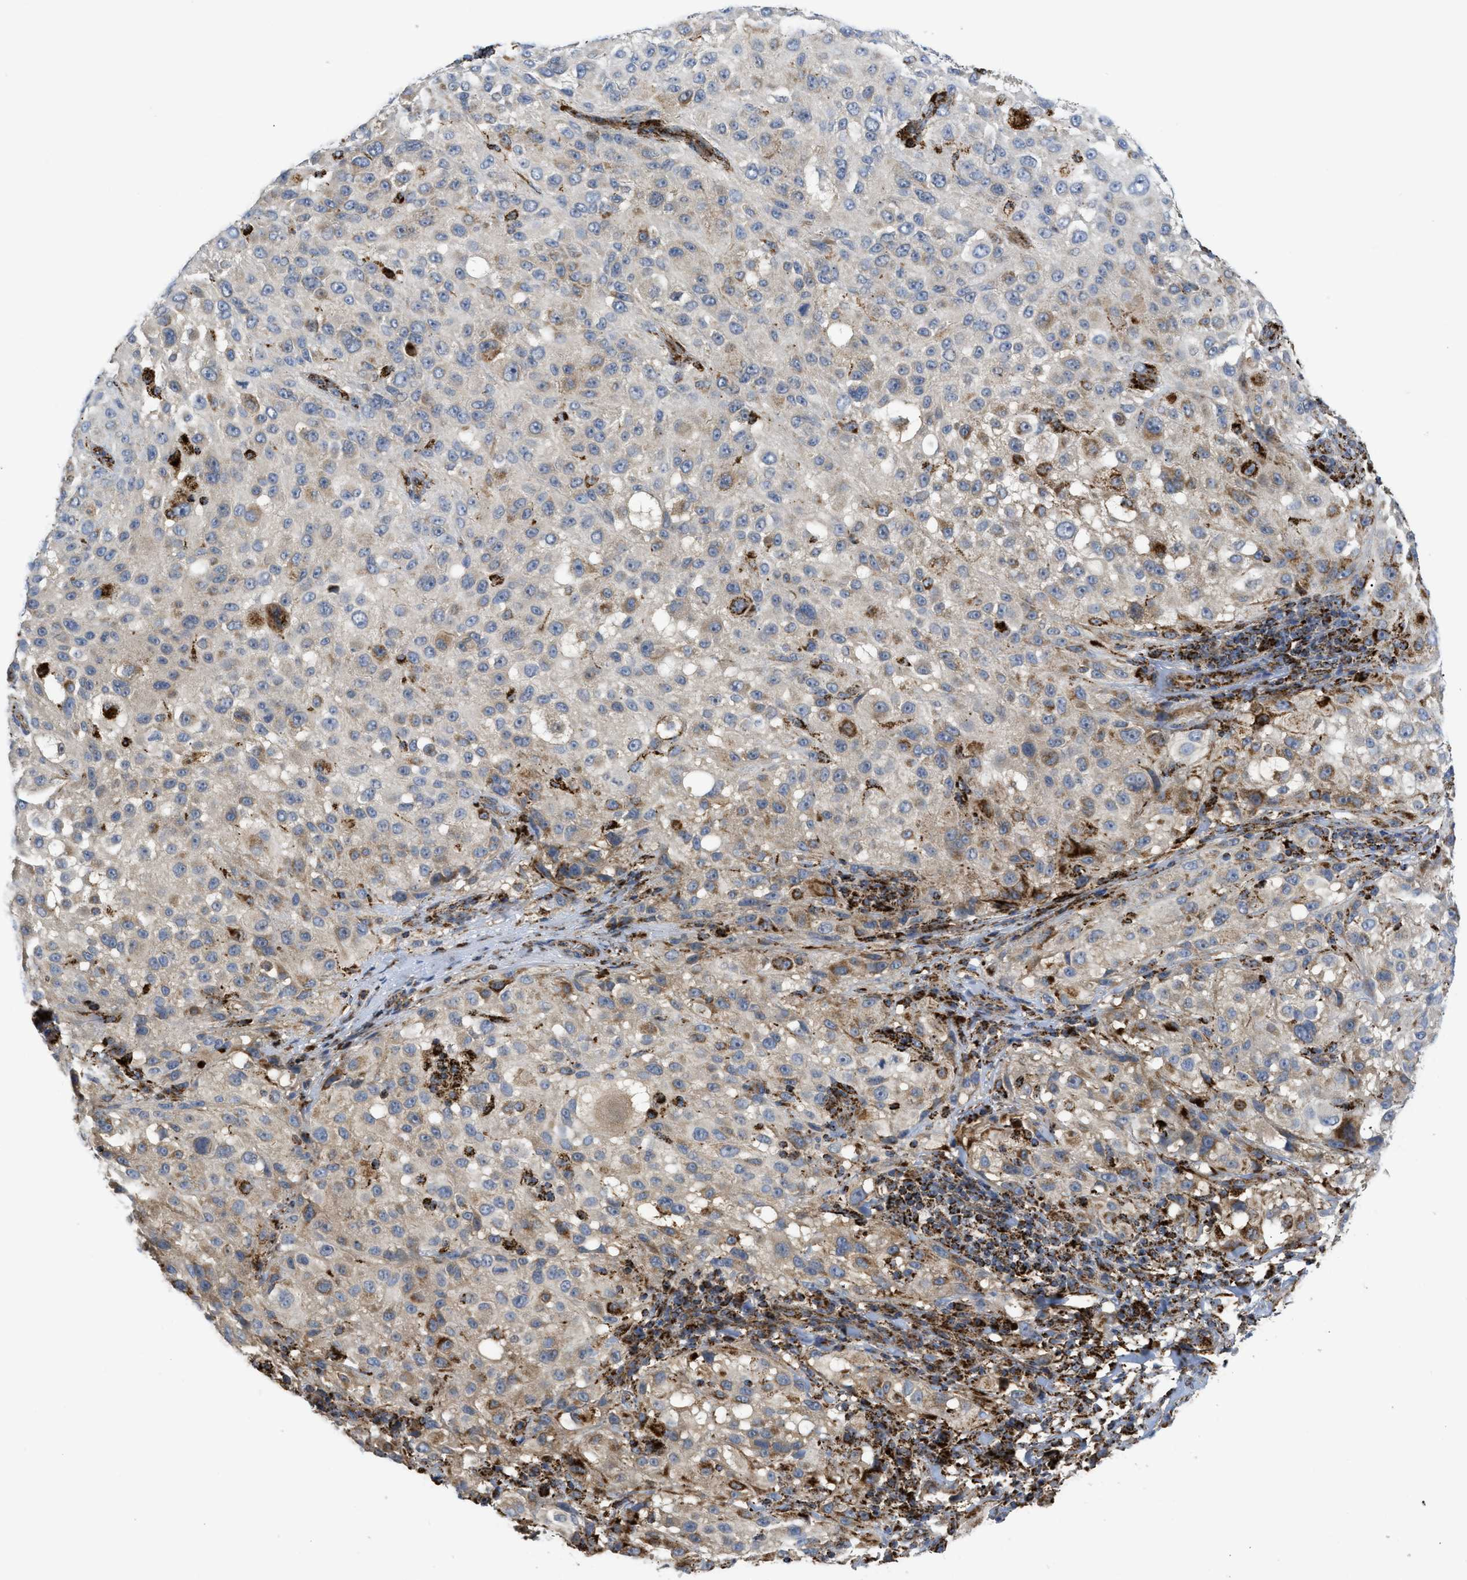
{"staining": {"intensity": "weak", "quantity": ">75%", "location": "cytoplasmic/membranous"}, "tissue": "melanoma", "cell_type": "Tumor cells", "image_type": "cancer", "snomed": [{"axis": "morphology", "description": "Necrosis, NOS"}, {"axis": "morphology", "description": "Malignant melanoma, NOS"}, {"axis": "topography", "description": "Skin"}], "caption": "IHC image of human melanoma stained for a protein (brown), which shows low levels of weak cytoplasmic/membranous staining in about >75% of tumor cells.", "gene": "SQOR", "patient": {"sex": "female", "age": 87}}